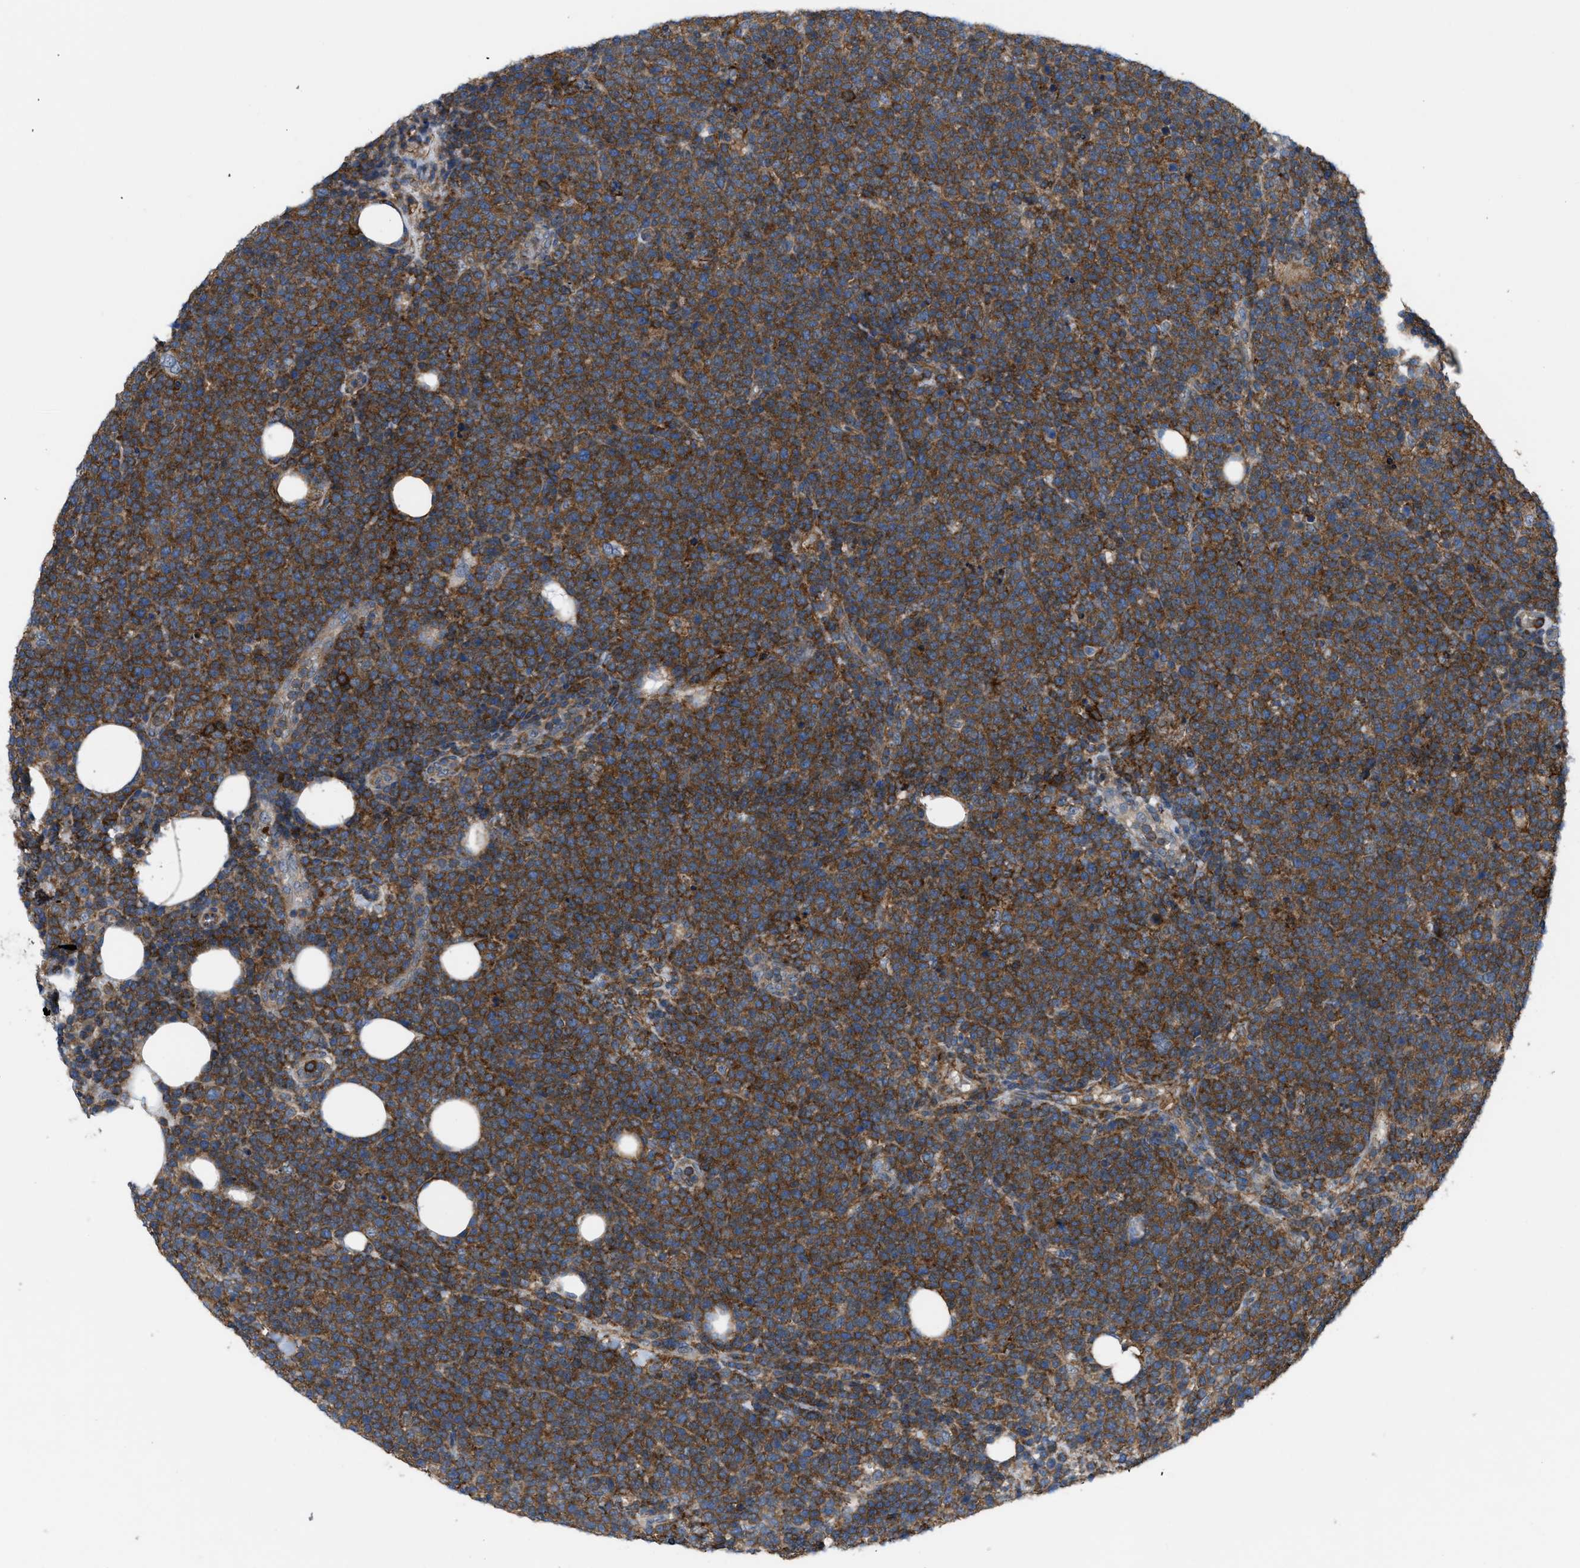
{"staining": {"intensity": "strong", "quantity": ">75%", "location": "cytoplasmic/membranous"}, "tissue": "lymphoma", "cell_type": "Tumor cells", "image_type": "cancer", "snomed": [{"axis": "morphology", "description": "Malignant lymphoma, non-Hodgkin's type, High grade"}, {"axis": "topography", "description": "Lymph node"}], "caption": "Human lymphoma stained with a protein marker exhibits strong staining in tumor cells.", "gene": "MYO18A", "patient": {"sex": "male", "age": 61}}